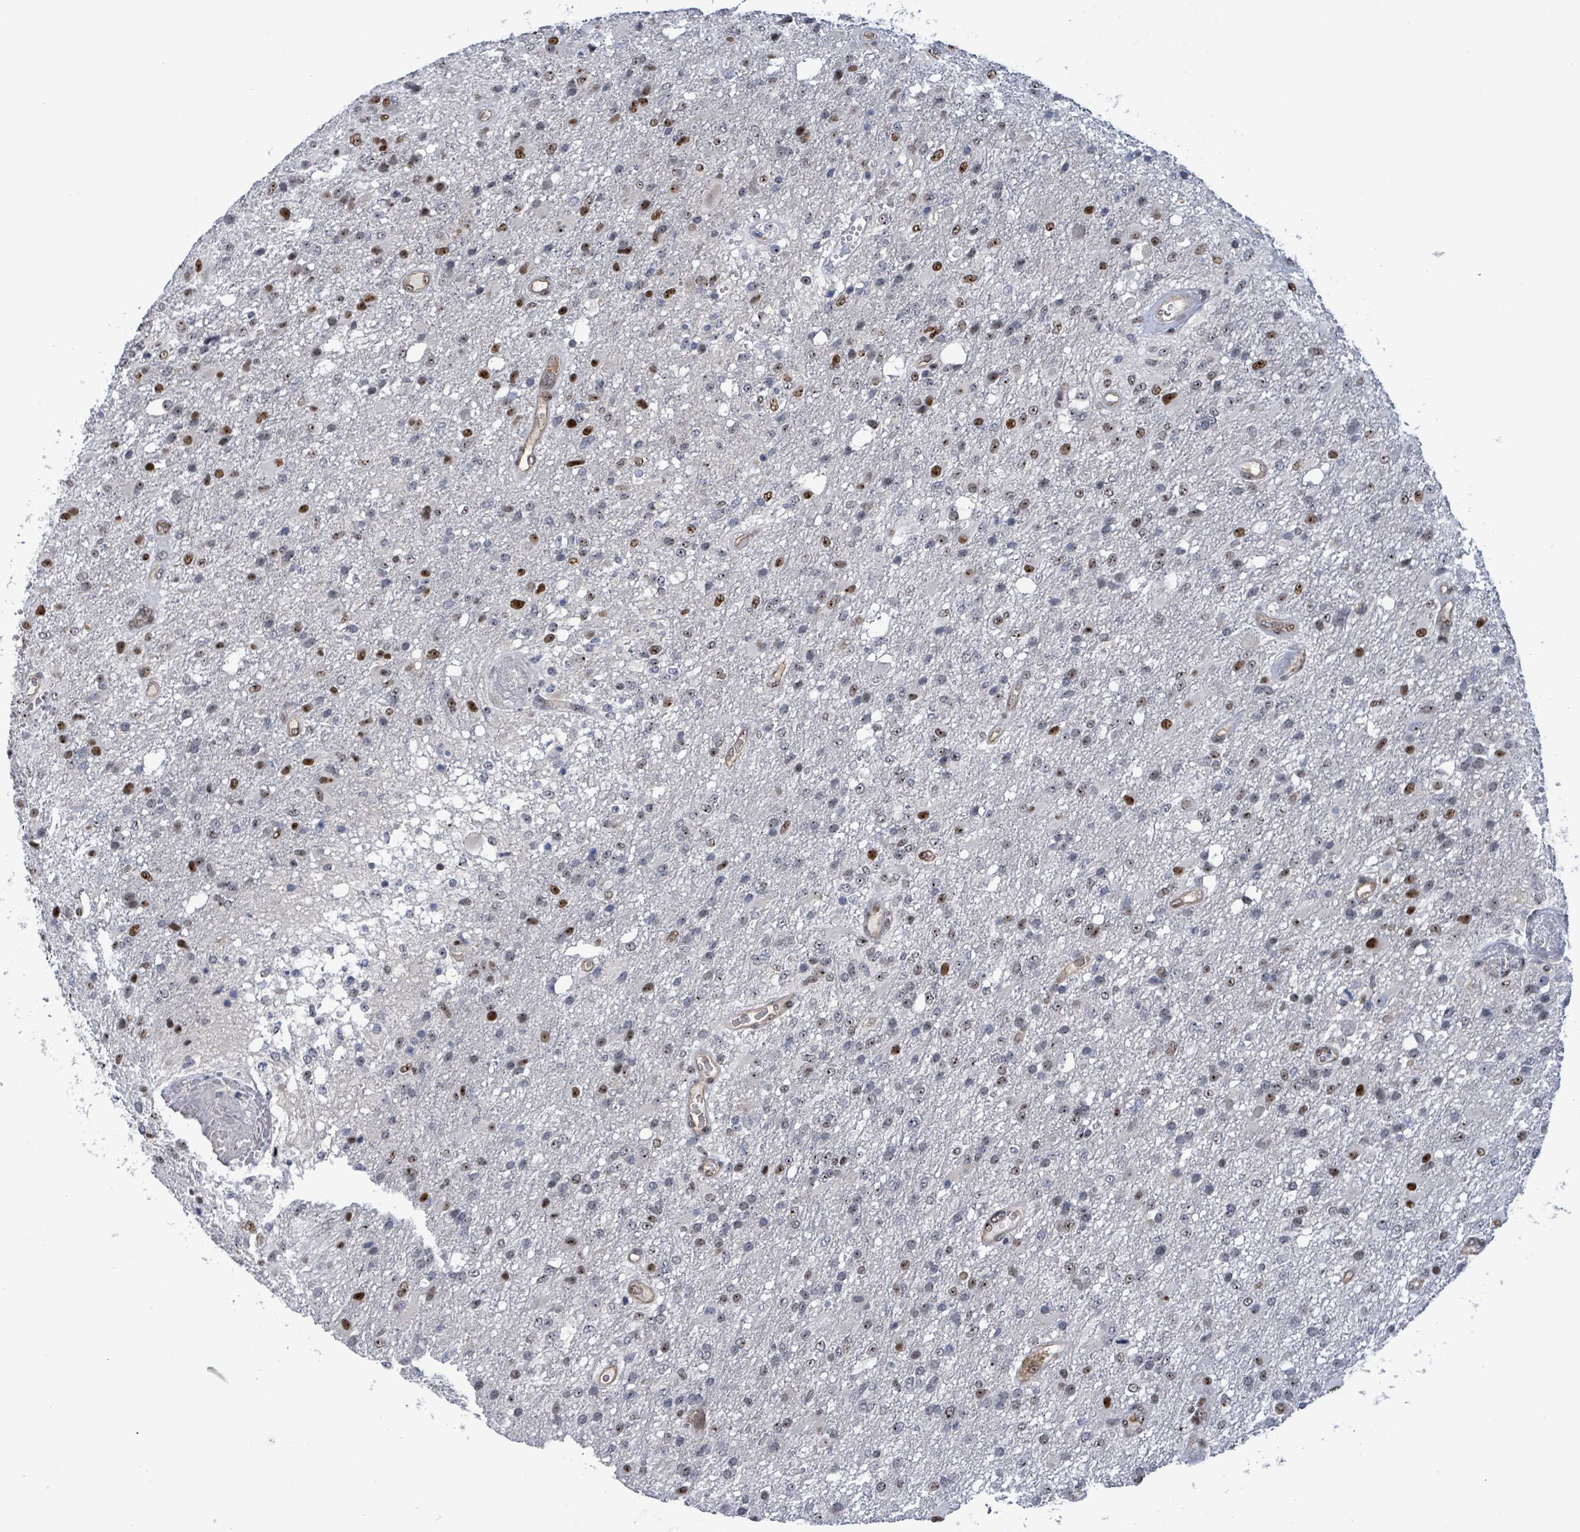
{"staining": {"intensity": "moderate", "quantity": "25%-75%", "location": "nuclear"}, "tissue": "glioma", "cell_type": "Tumor cells", "image_type": "cancer", "snomed": [{"axis": "morphology", "description": "Glioma, malignant, High grade"}, {"axis": "topography", "description": "Brain"}], "caption": "Tumor cells display medium levels of moderate nuclear positivity in about 25%-75% of cells in malignant glioma (high-grade).", "gene": "RRN3", "patient": {"sex": "female", "age": 74}}